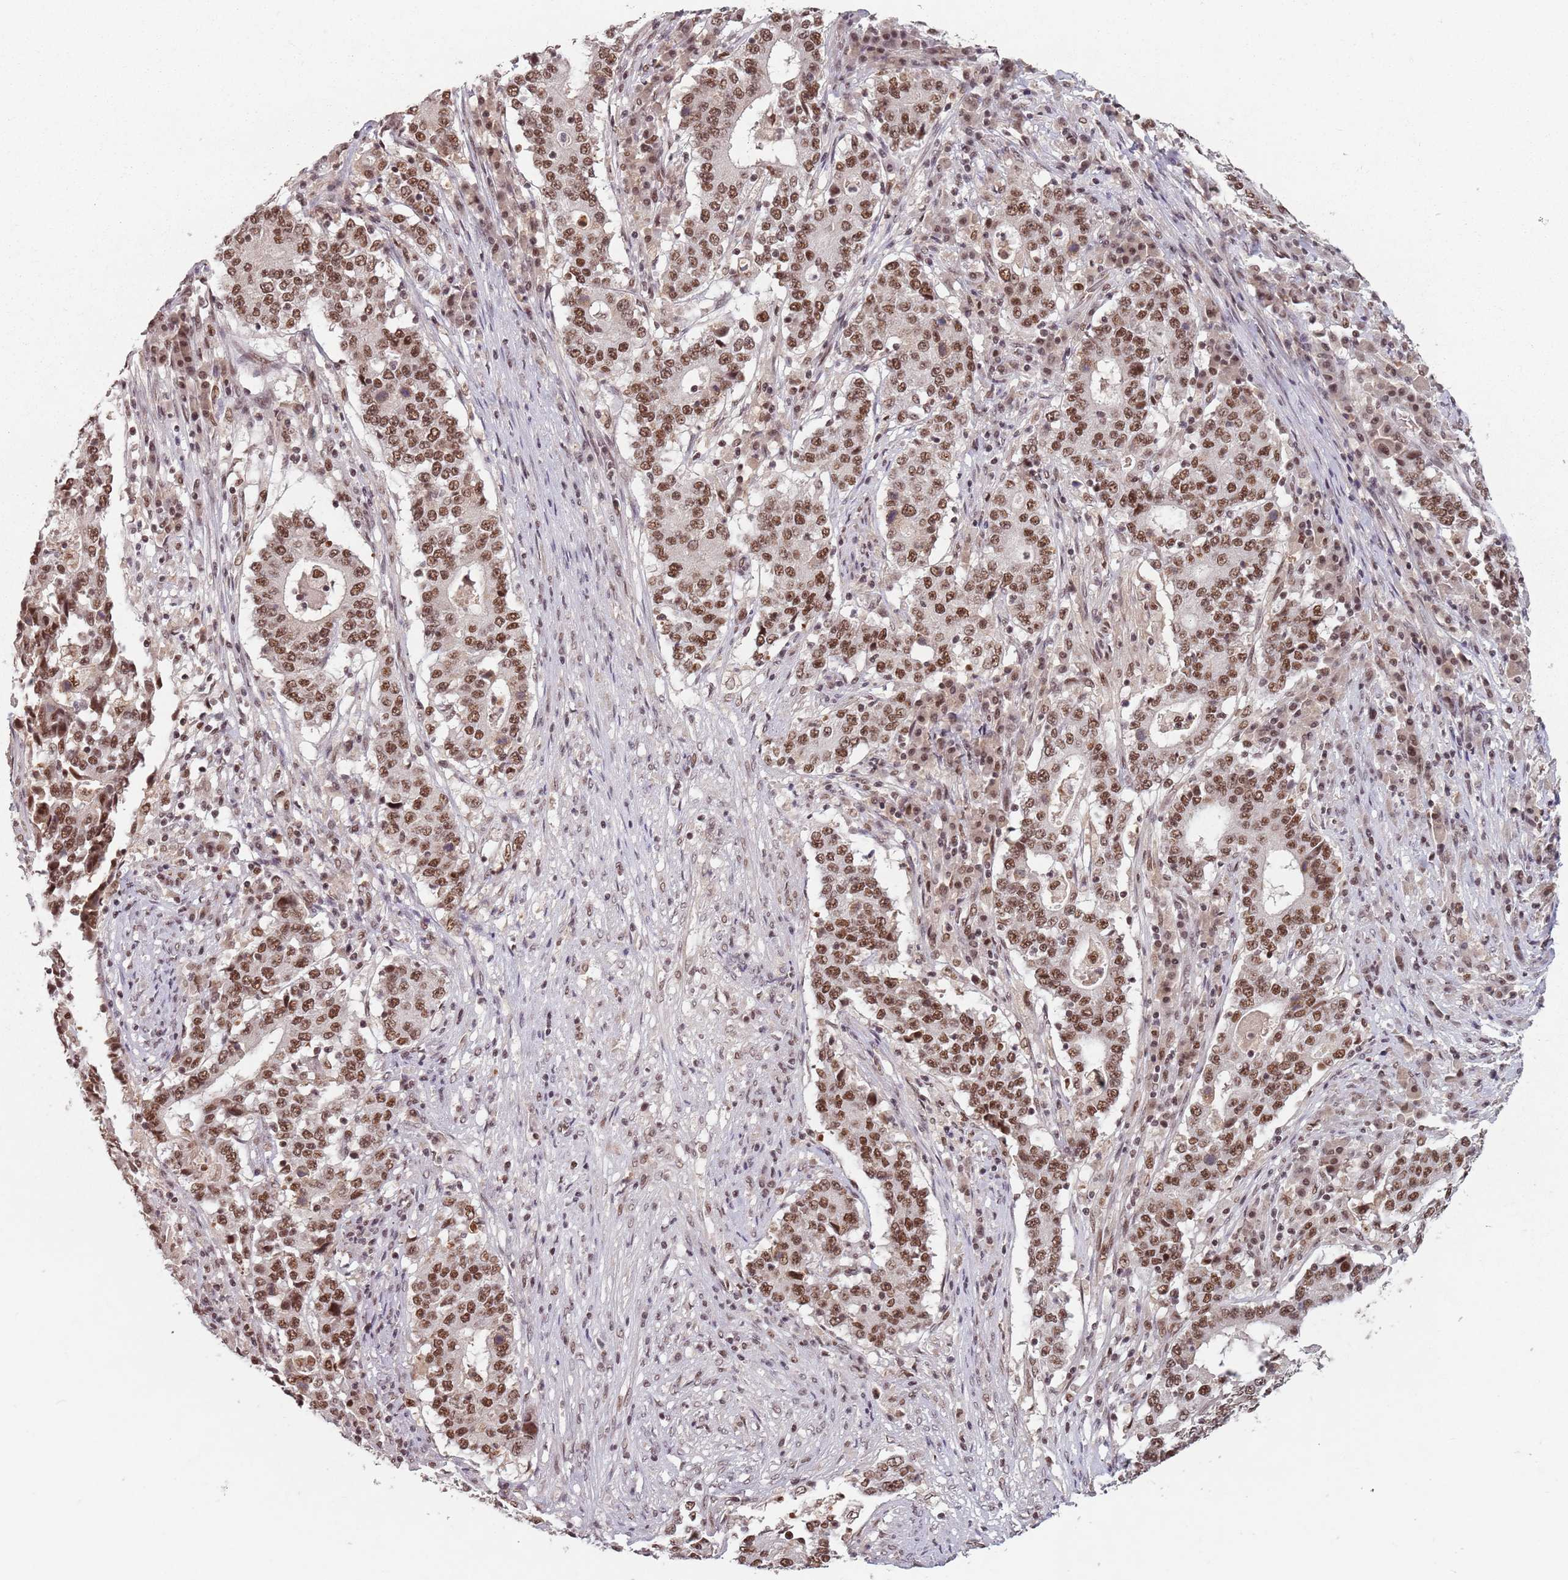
{"staining": {"intensity": "moderate", "quantity": ">75%", "location": "nuclear"}, "tissue": "stomach cancer", "cell_type": "Tumor cells", "image_type": "cancer", "snomed": [{"axis": "morphology", "description": "Adenocarcinoma, NOS"}, {"axis": "topography", "description": "Stomach"}], "caption": "IHC photomicrograph of adenocarcinoma (stomach) stained for a protein (brown), which displays medium levels of moderate nuclear positivity in approximately >75% of tumor cells.", "gene": "NCBP1", "patient": {"sex": "male", "age": 59}}